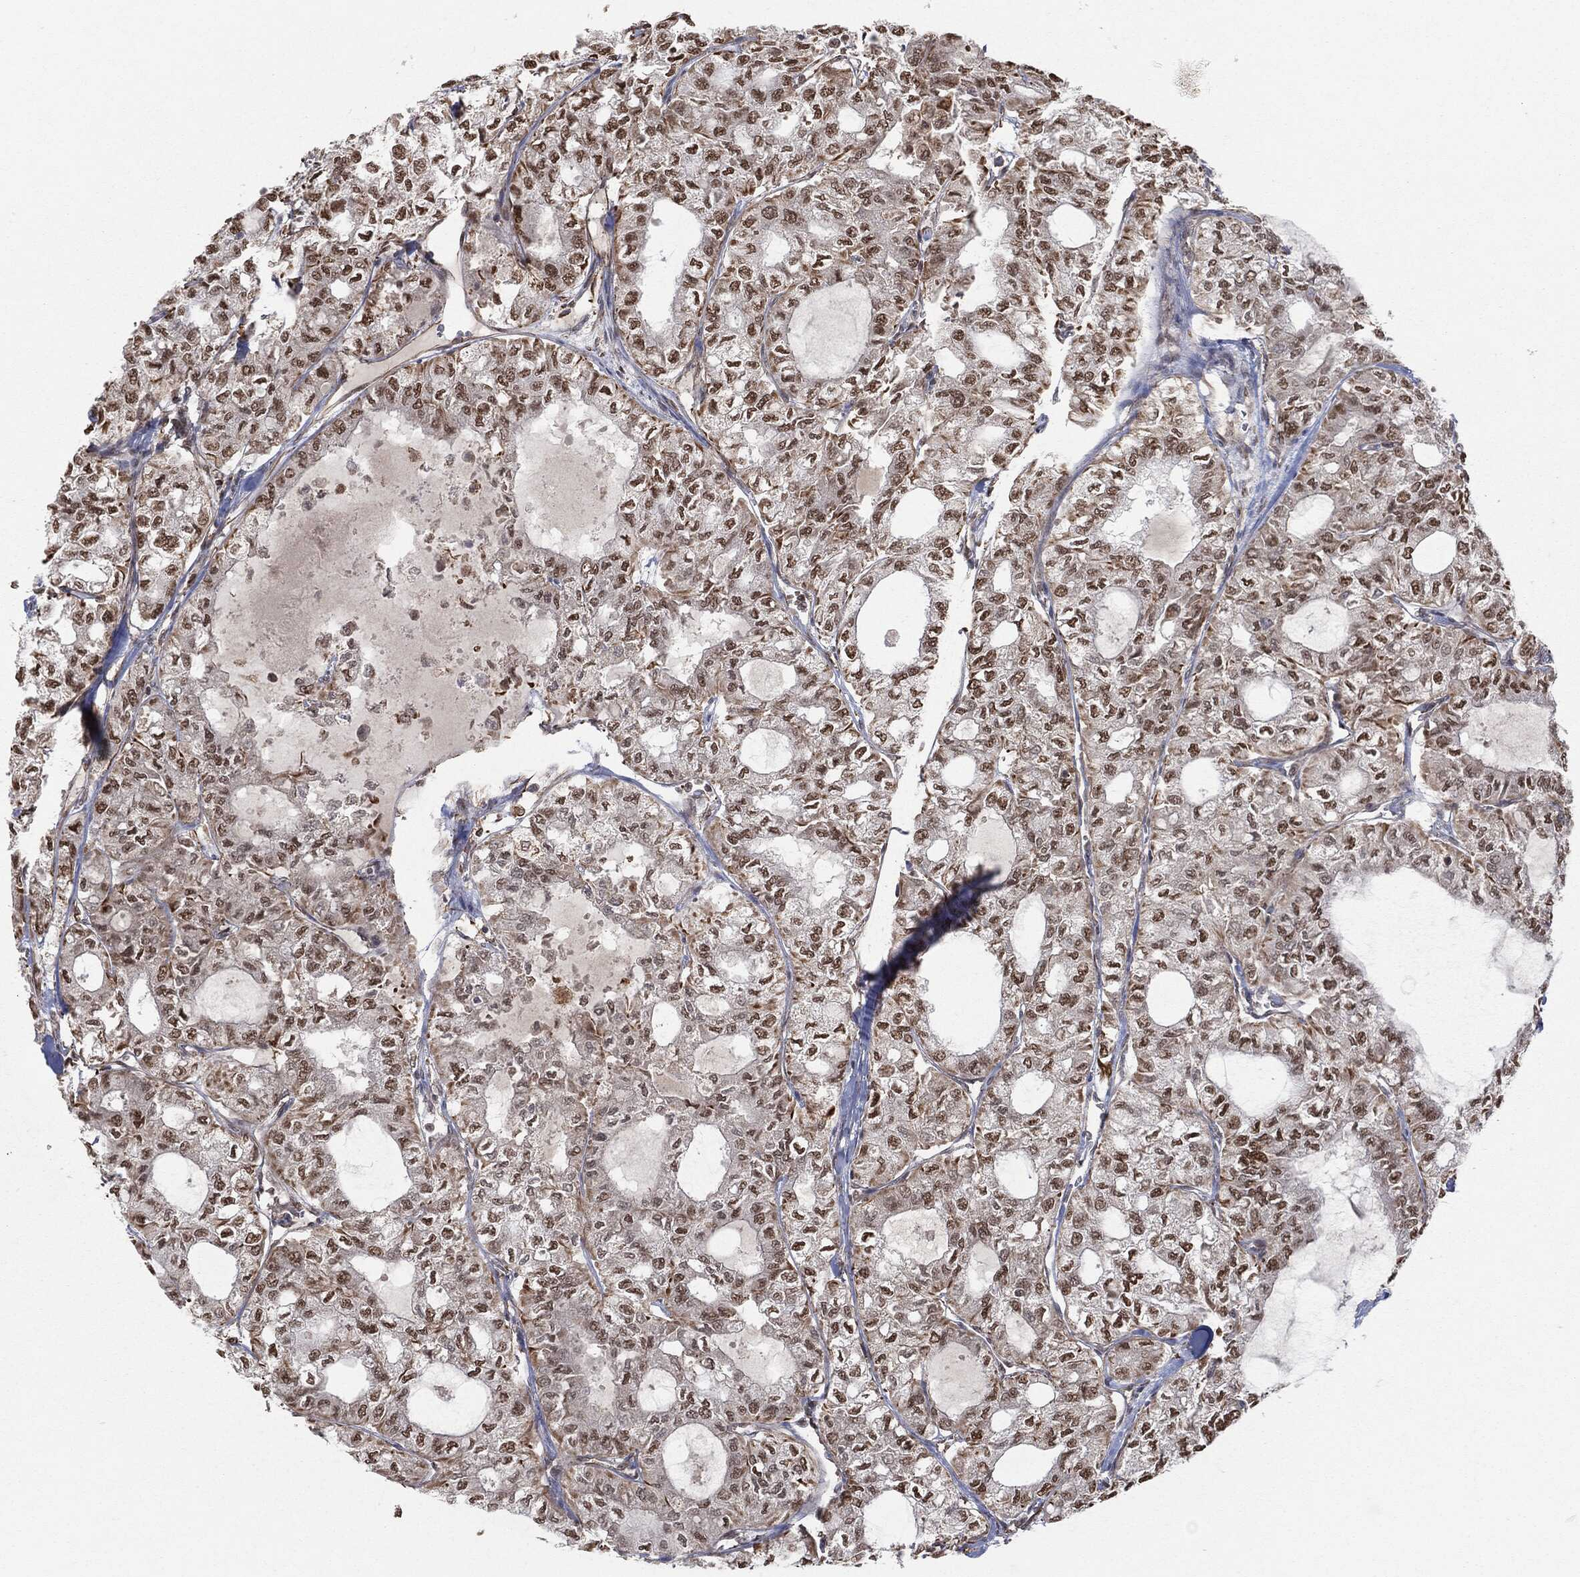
{"staining": {"intensity": "strong", "quantity": "25%-75%", "location": "nuclear"}, "tissue": "thyroid cancer", "cell_type": "Tumor cells", "image_type": "cancer", "snomed": [{"axis": "morphology", "description": "Follicular adenoma carcinoma, NOS"}, {"axis": "topography", "description": "Thyroid gland"}], "caption": "About 25%-75% of tumor cells in human thyroid follicular adenoma carcinoma display strong nuclear protein staining as visualized by brown immunohistochemical staining.", "gene": "TP53RK", "patient": {"sex": "male", "age": 75}}